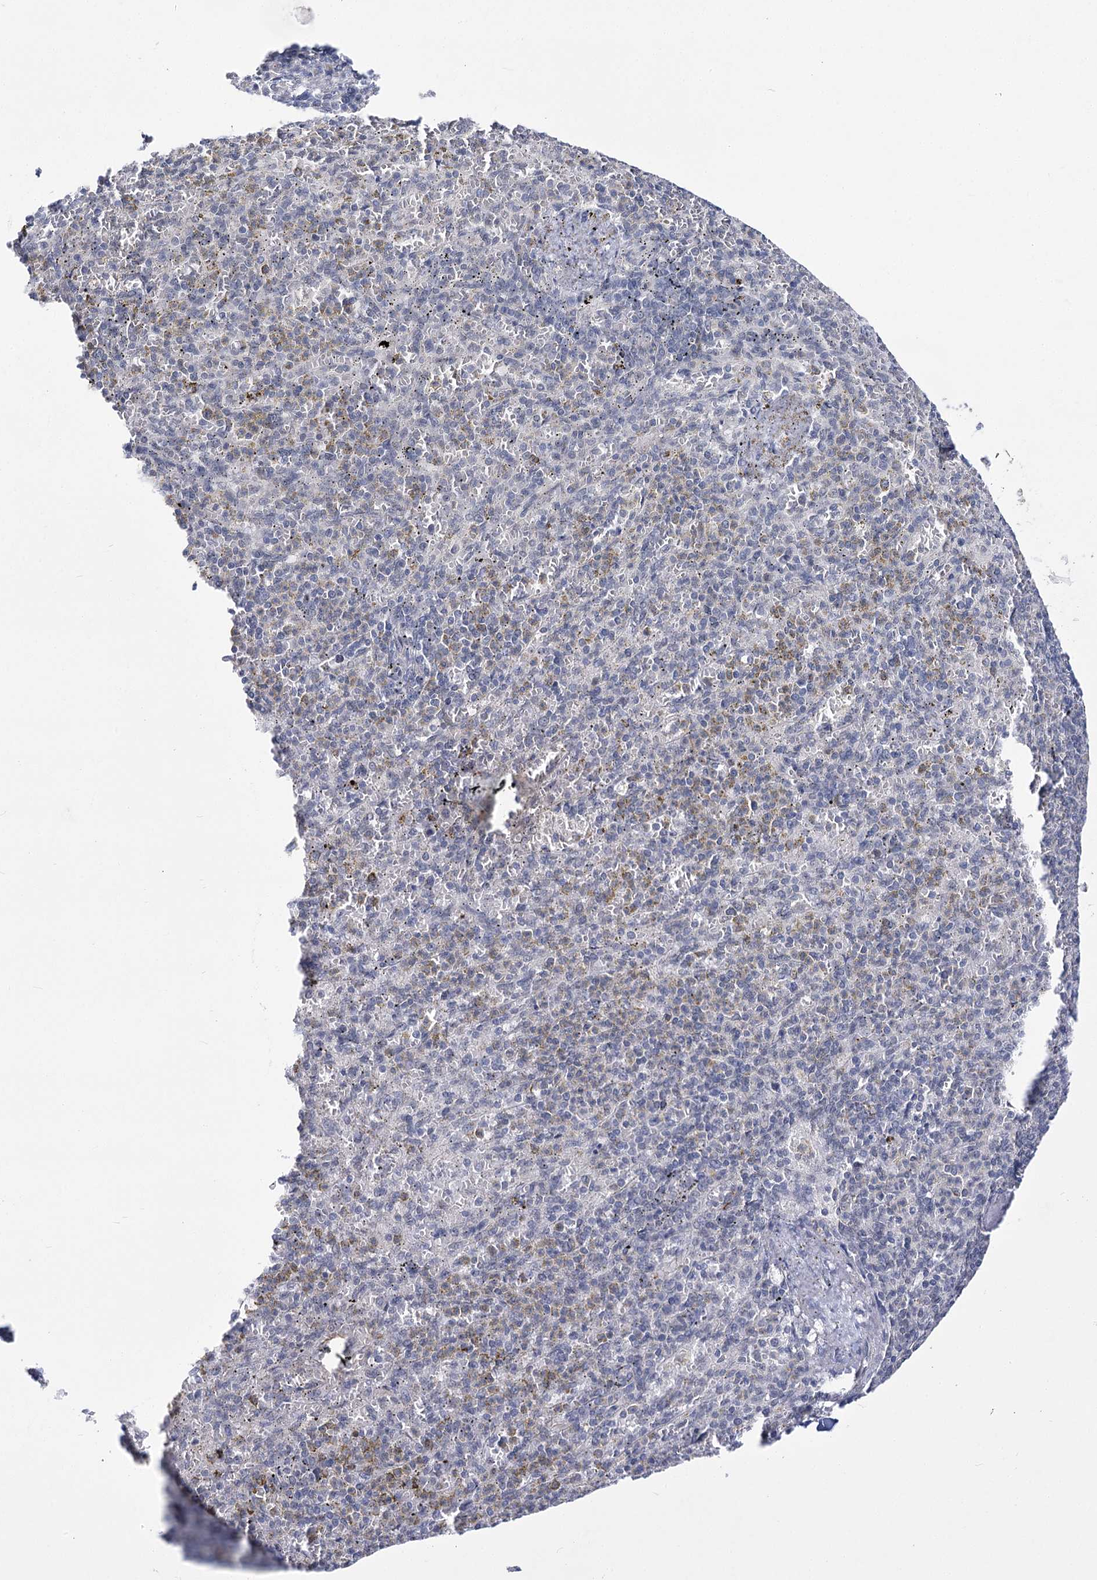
{"staining": {"intensity": "negative", "quantity": "none", "location": "none"}, "tissue": "spleen", "cell_type": "Cells in red pulp", "image_type": "normal", "snomed": [{"axis": "morphology", "description": "Normal tissue, NOS"}, {"axis": "topography", "description": "Spleen"}], "caption": "DAB (3,3'-diaminobenzidine) immunohistochemical staining of unremarkable human spleen demonstrates no significant expression in cells in red pulp. (DAB IHC with hematoxylin counter stain).", "gene": "ATP10B", "patient": {"sex": "female", "age": 74}}